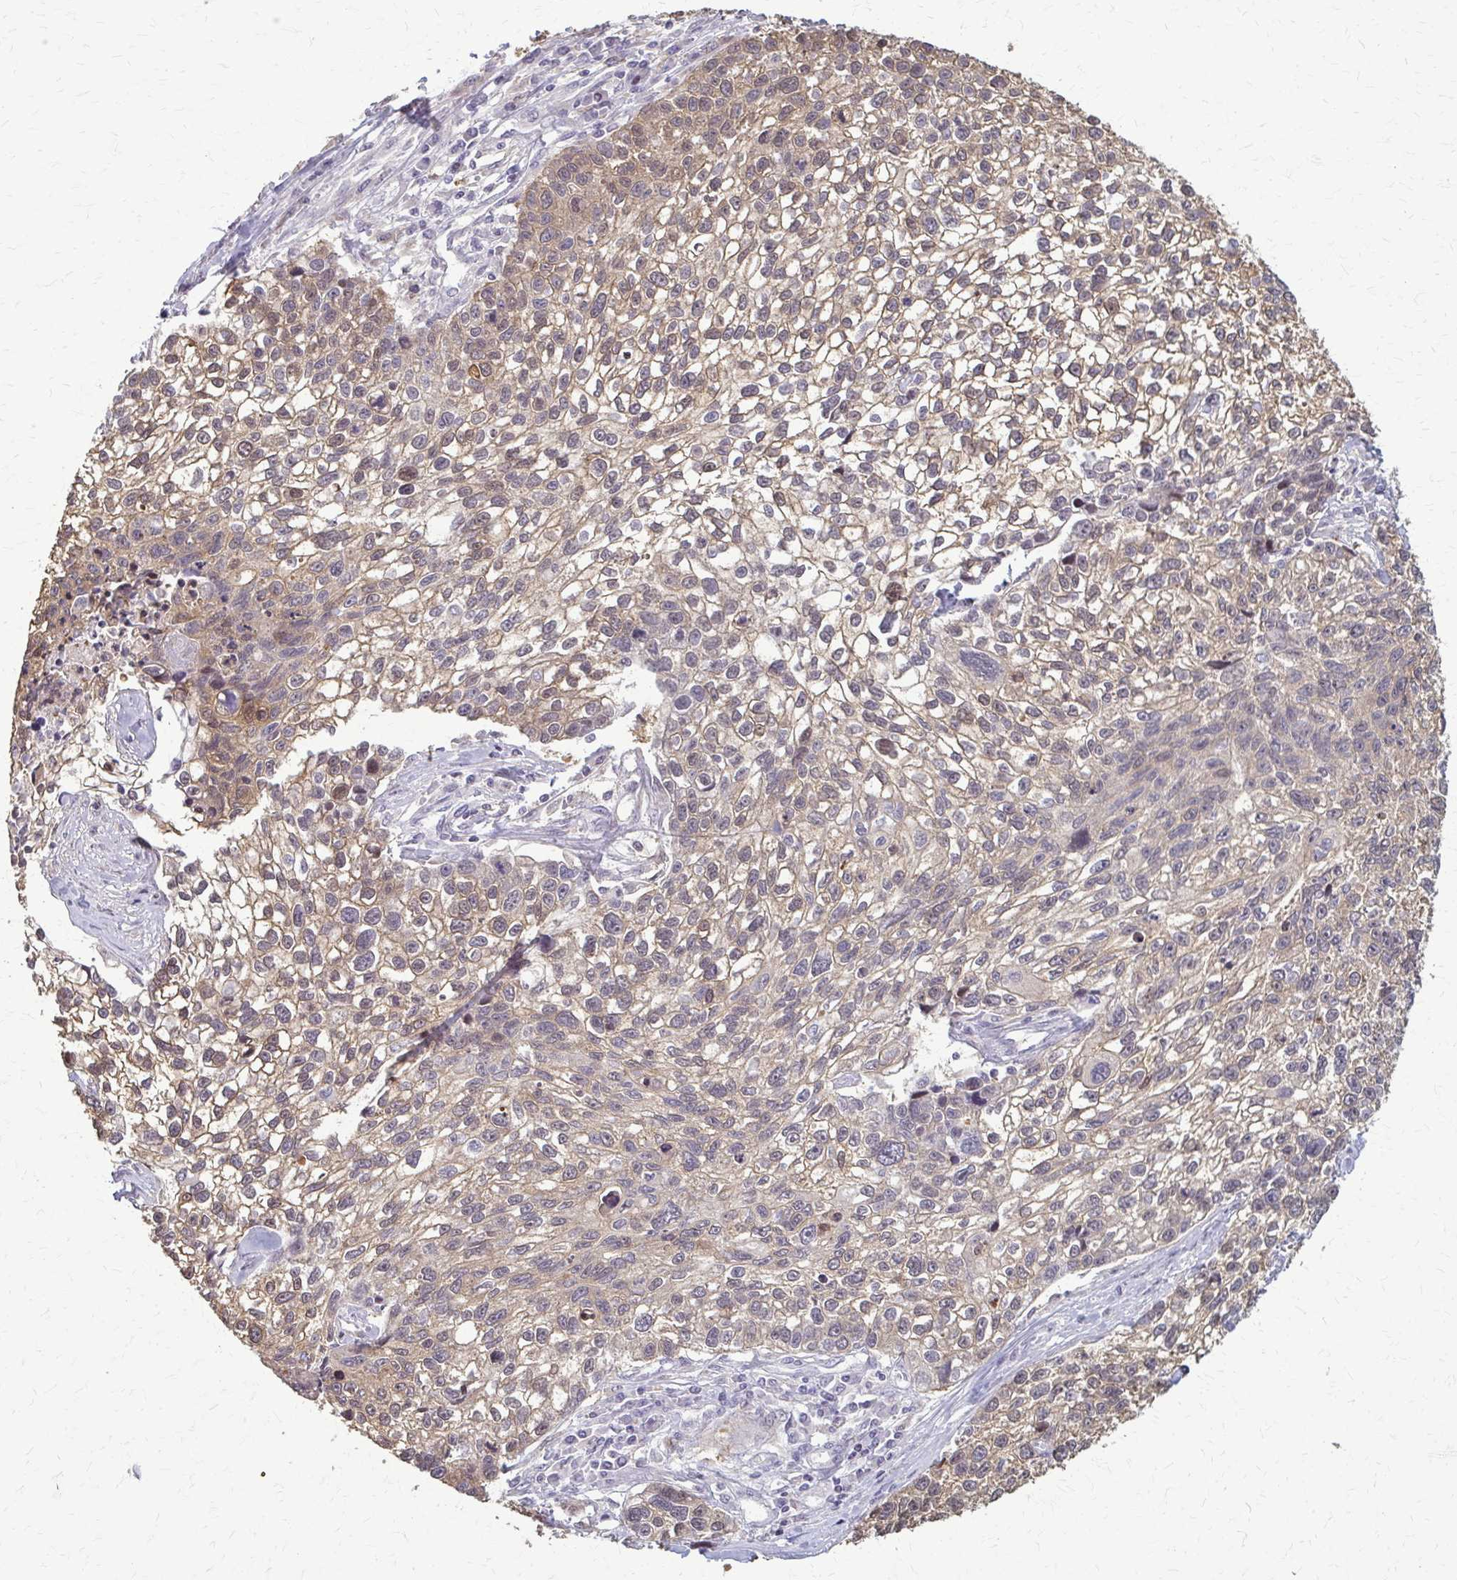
{"staining": {"intensity": "weak", "quantity": "25%-75%", "location": "cytoplasmic/membranous,nuclear"}, "tissue": "lung cancer", "cell_type": "Tumor cells", "image_type": "cancer", "snomed": [{"axis": "morphology", "description": "Squamous cell carcinoma, NOS"}, {"axis": "topography", "description": "Lung"}], "caption": "Protein staining of lung cancer (squamous cell carcinoma) tissue displays weak cytoplasmic/membranous and nuclear expression in about 25%-75% of tumor cells.", "gene": "ZNF34", "patient": {"sex": "male", "age": 74}}